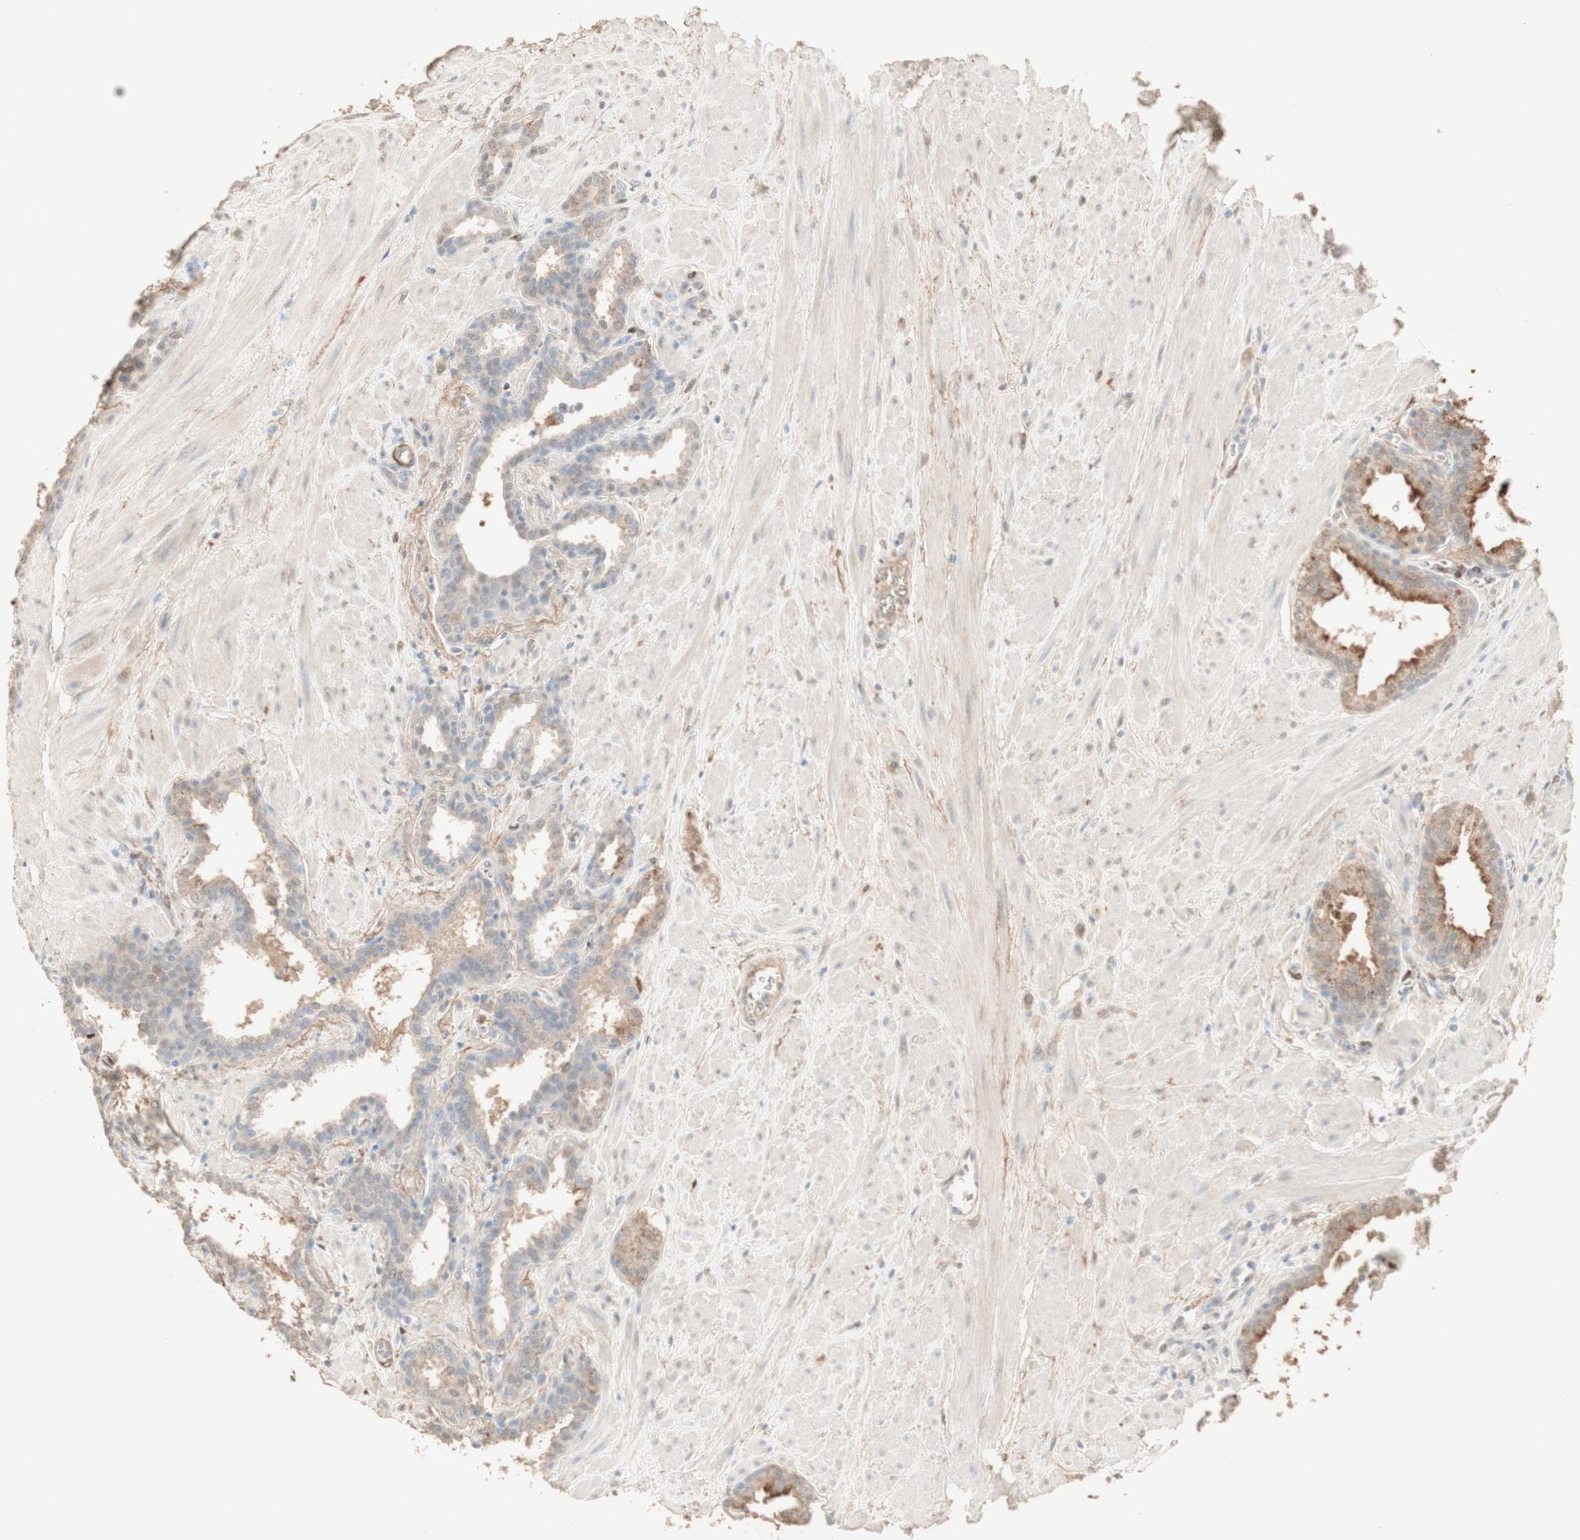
{"staining": {"intensity": "weak", "quantity": ">75%", "location": "cytoplasmic/membranous"}, "tissue": "prostate", "cell_type": "Glandular cells", "image_type": "normal", "snomed": [{"axis": "morphology", "description": "Normal tissue, NOS"}, {"axis": "topography", "description": "Prostate"}], "caption": "Glandular cells exhibit low levels of weak cytoplasmic/membranous staining in about >75% of cells in benign prostate.", "gene": "MUC3A", "patient": {"sex": "male", "age": 51}}